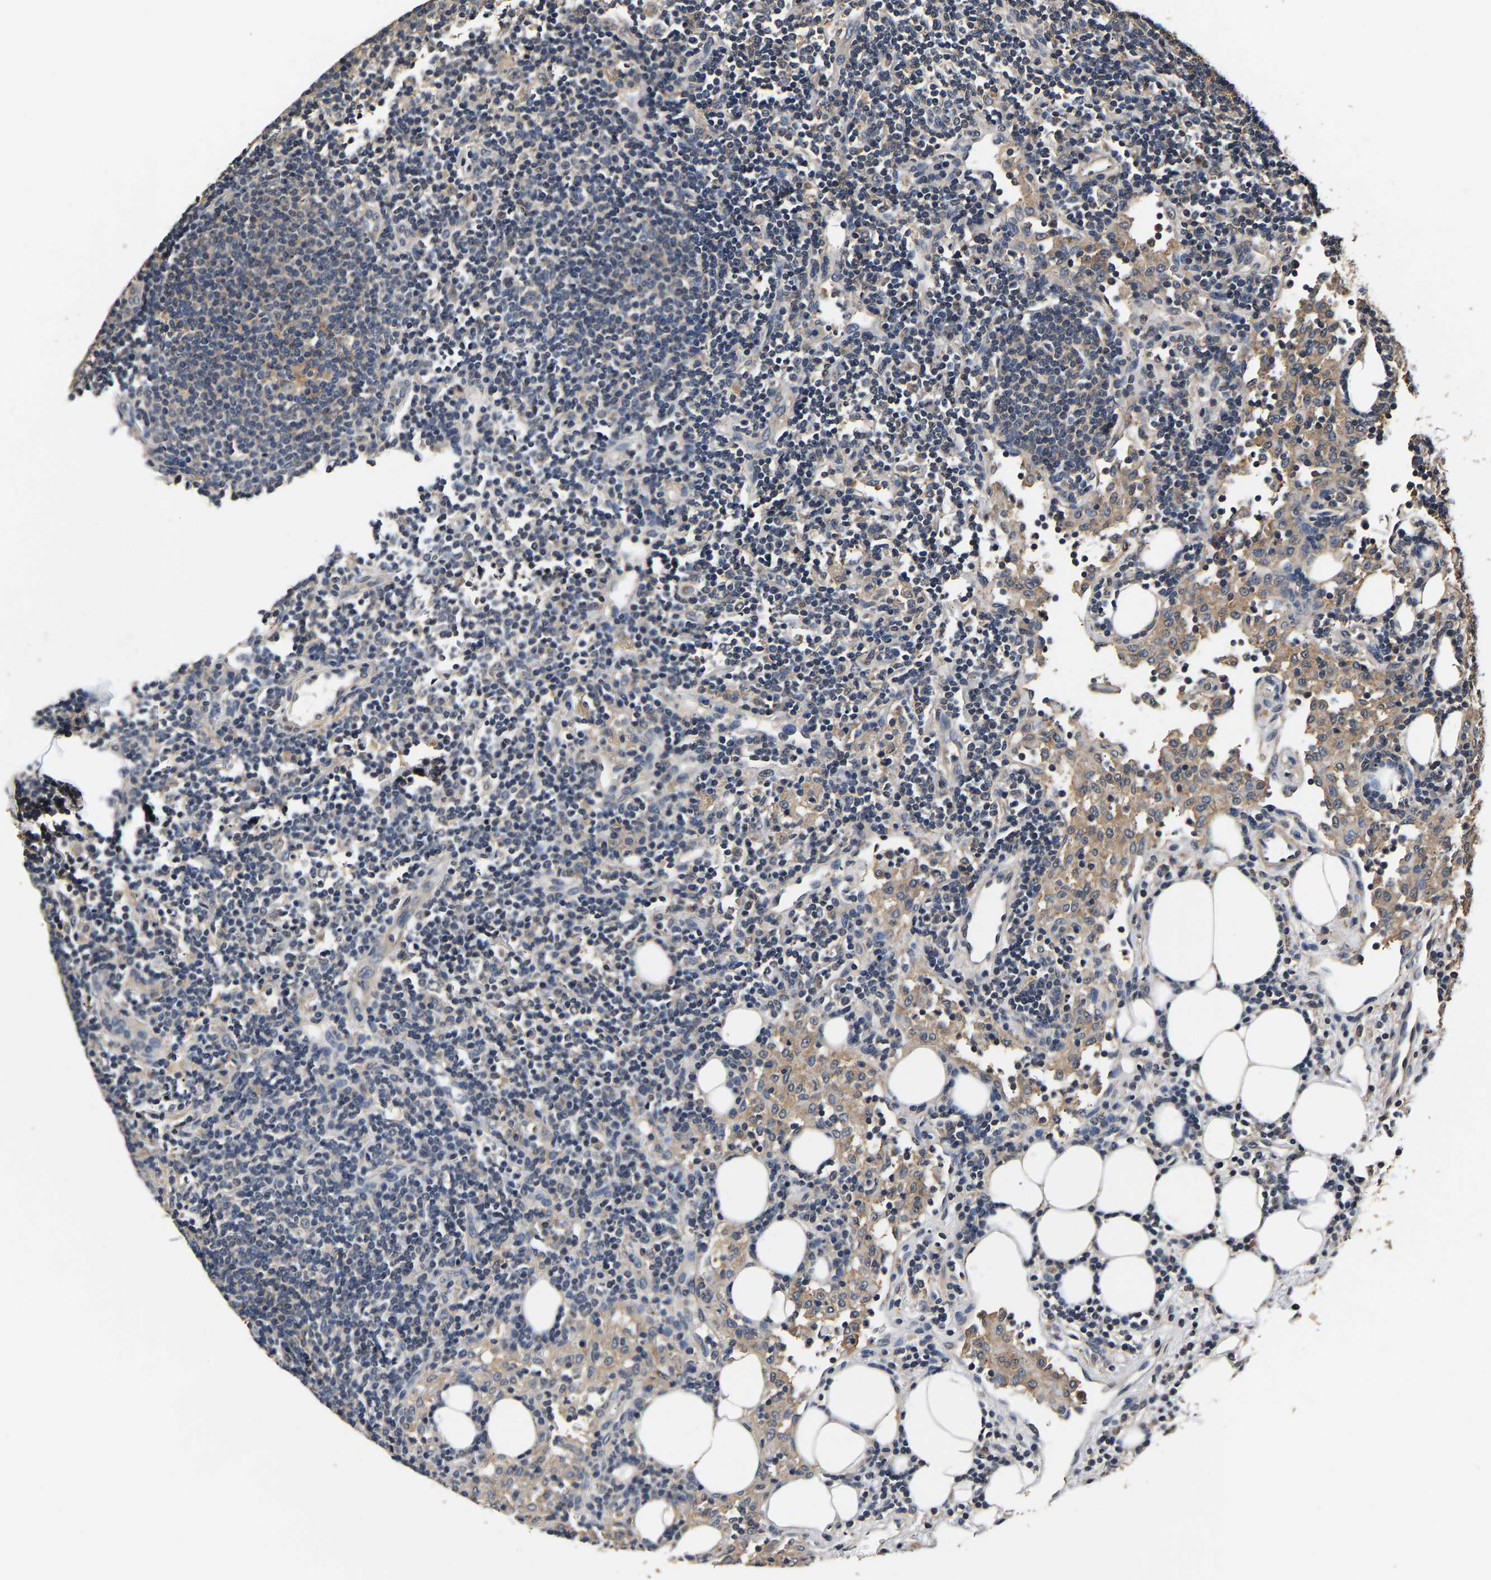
{"staining": {"intensity": "moderate", "quantity": "<25%", "location": "cytoplasmic/membranous"}, "tissue": "lymph node", "cell_type": "Non-germinal center cells", "image_type": "normal", "snomed": [{"axis": "morphology", "description": "Normal tissue, NOS"}, {"axis": "morphology", "description": "Carcinoid, malignant, NOS"}, {"axis": "topography", "description": "Lymph node"}], "caption": "DAB immunohistochemical staining of normal lymph node reveals moderate cytoplasmic/membranous protein positivity in approximately <25% of non-germinal center cells.", "gene": "RUVBL1", "patient": {"sex": "male", "age": 47}}